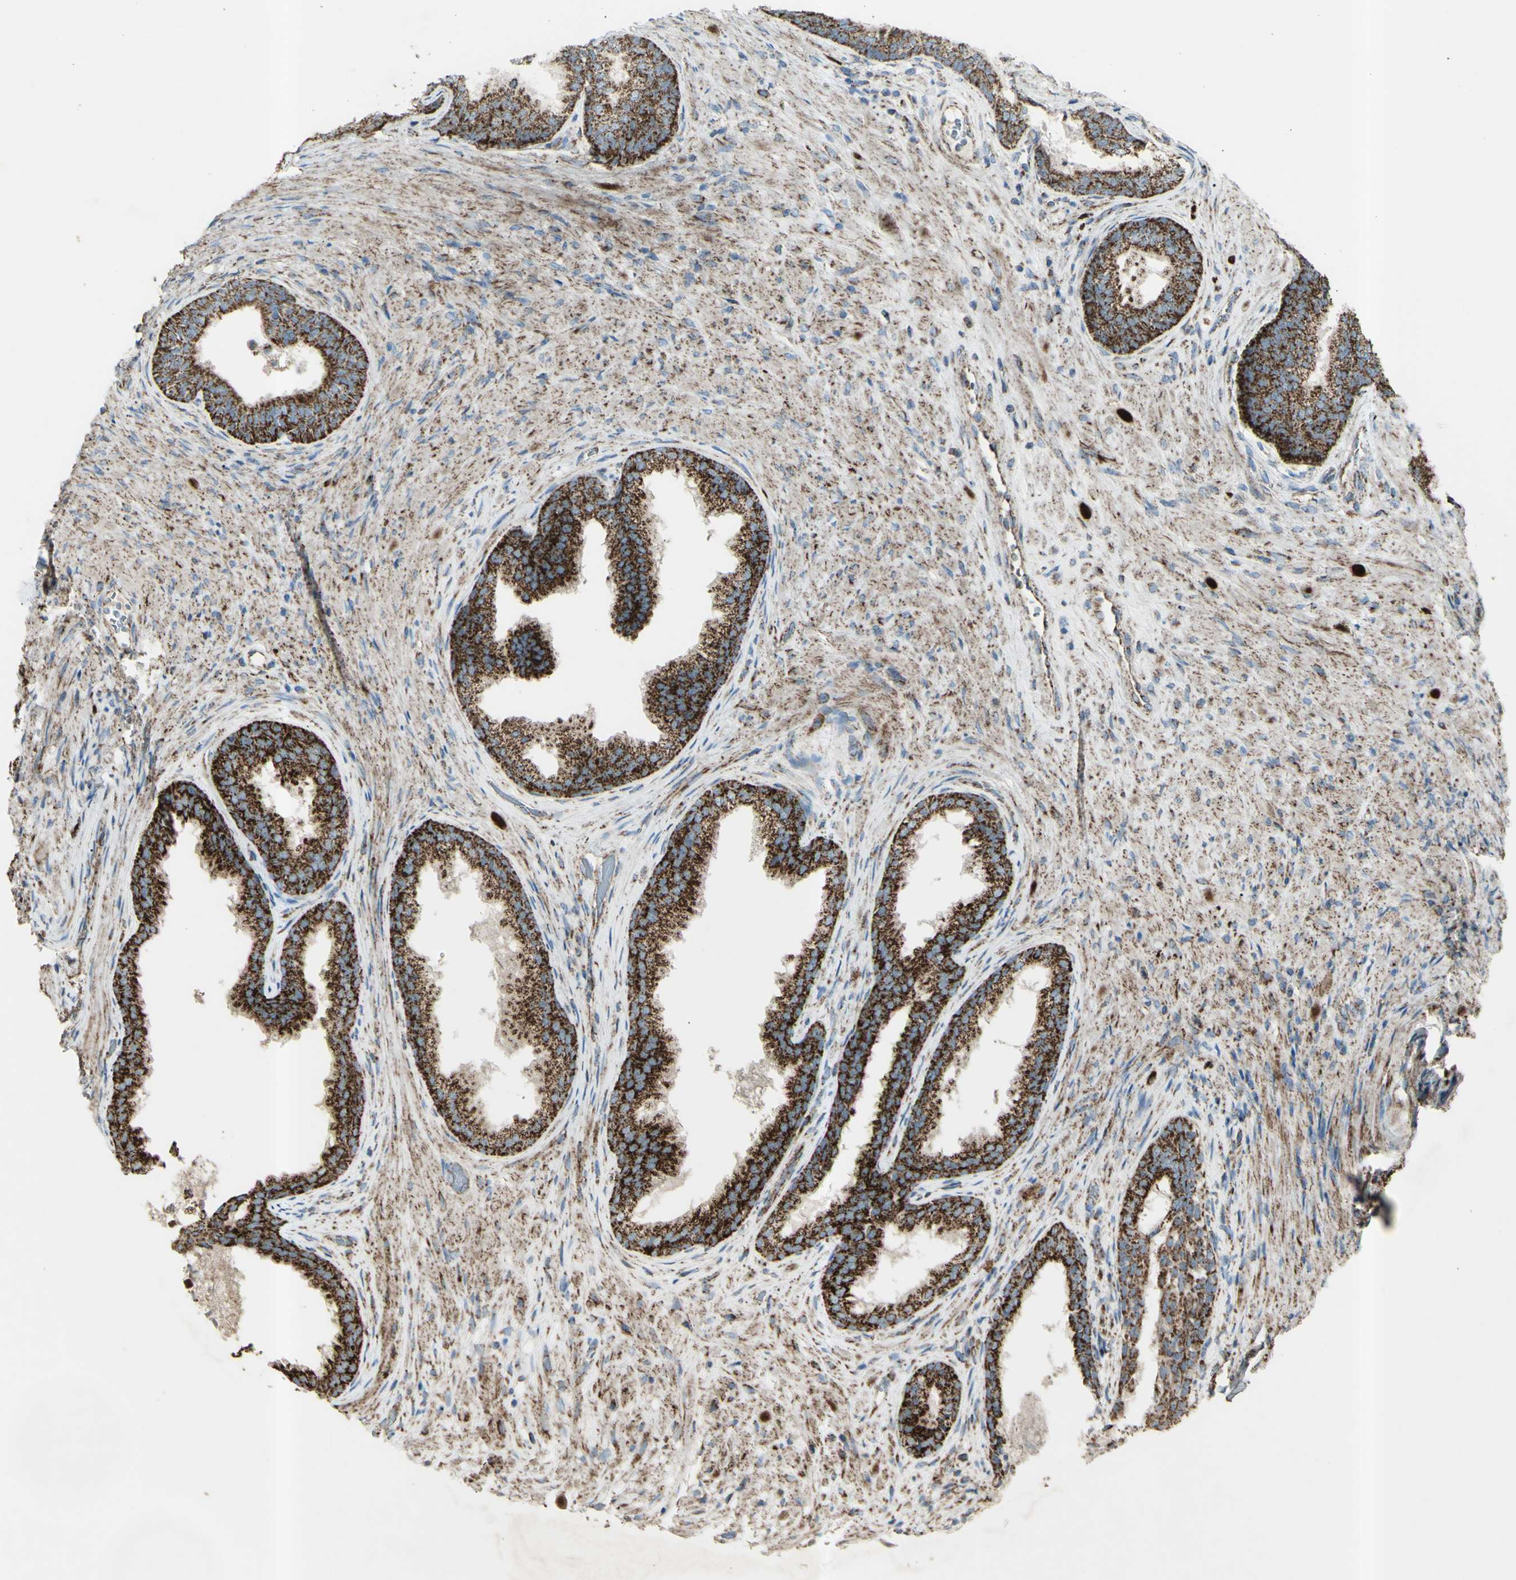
{"staining": {"intensity": "strong", "quantity": ">75%", "location": "cytoplasmic/membranous"}, "tissue": "prostate", "cell_type": "Glandular cells", "image_type": "normal", "snomed": [{"axis": "morphology", "description": "Normal tissue, NOS"}, {"axis": "topography", "description": "Prostate"}], "caption": "Immunohistochemical staining of normal prostate reveals >75% levels of strong cytoplasmic/membranous protein staining in about >75% of glandular cells.", "gene": "RHOT1", "patient": {"sex": "male", "age": 76}}